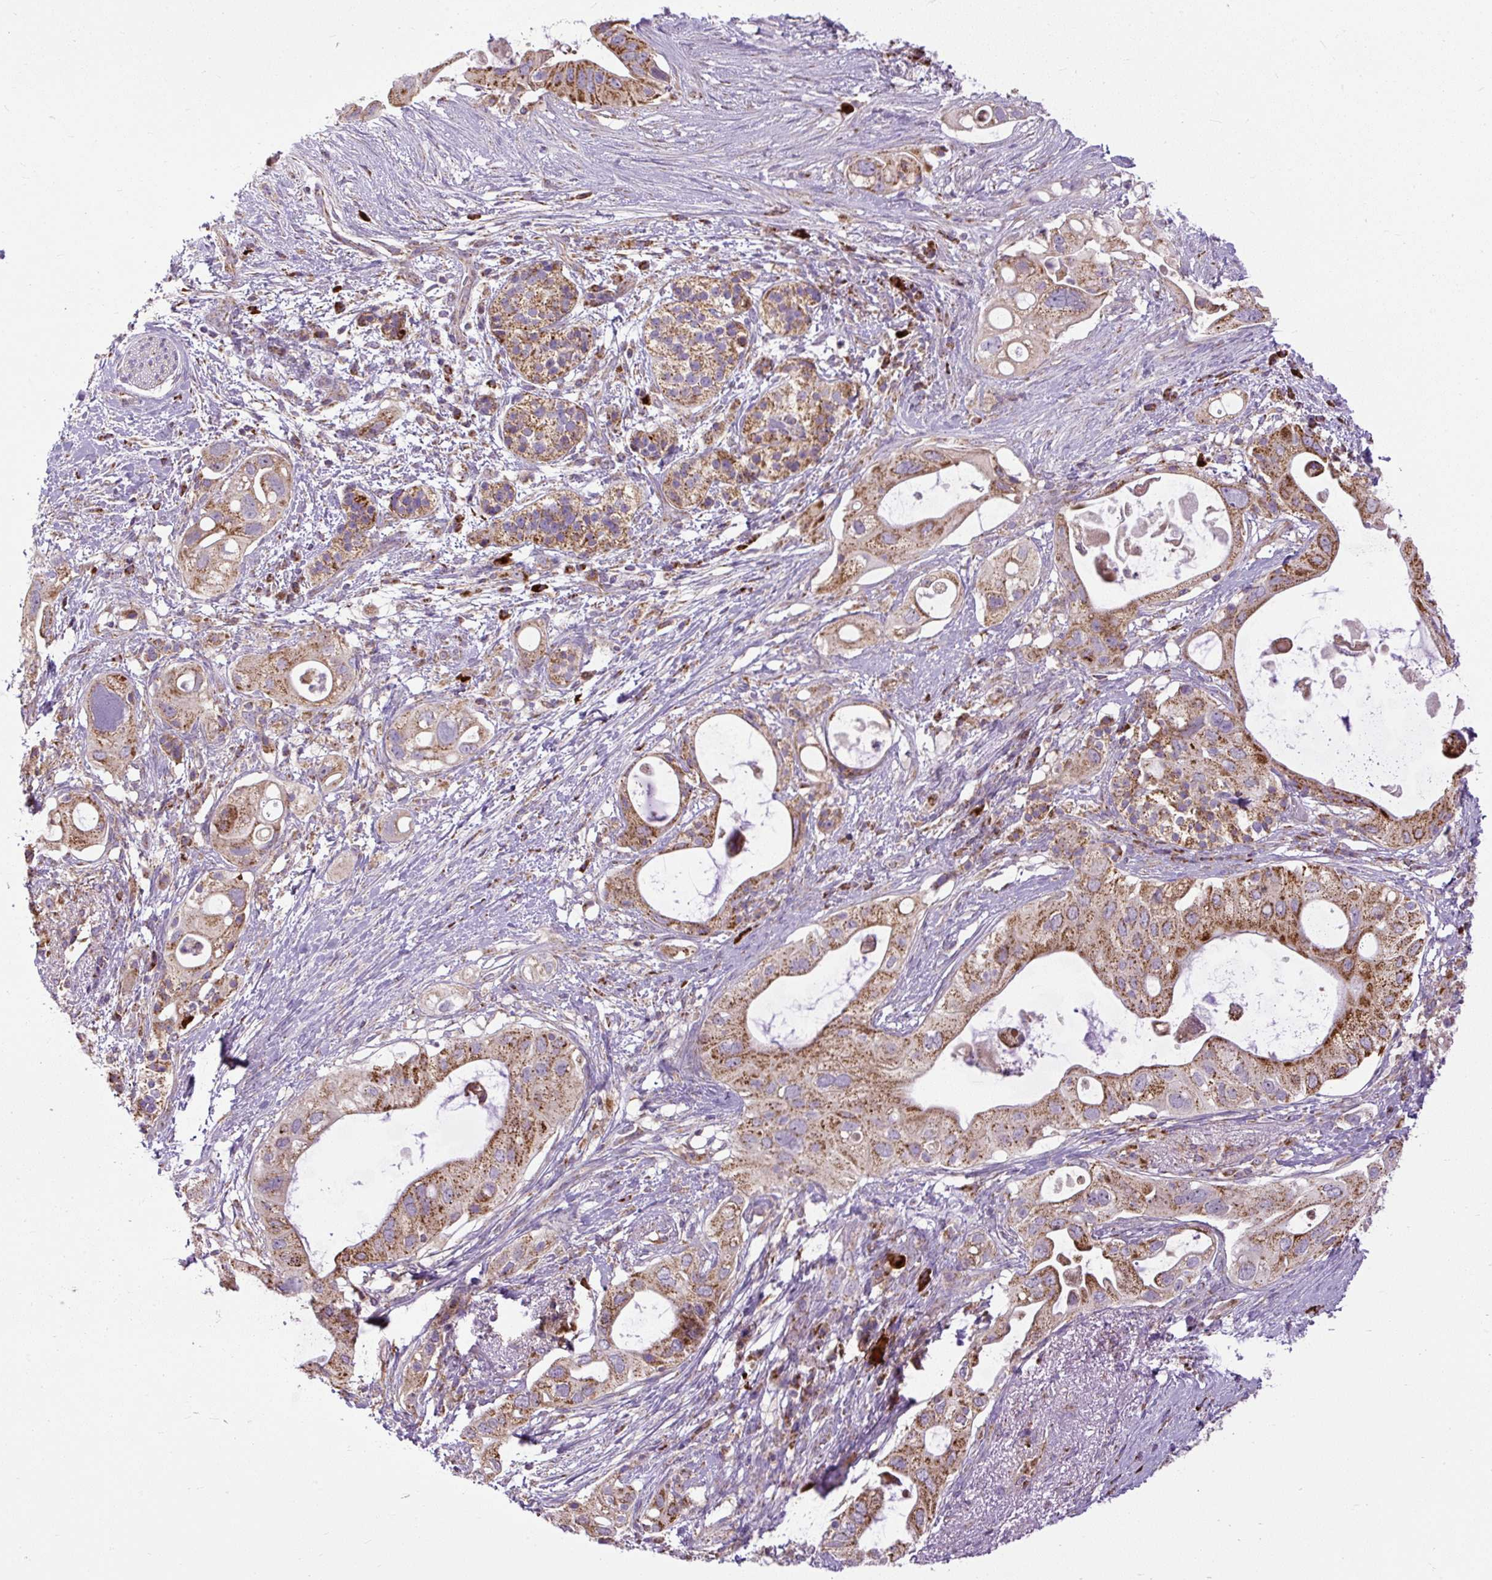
{"staining": {"intensity": "strong", "quantity": "25%-75%", "location": "cytoplasmic/membranous"}, "tissue": "pancreatic cancer", "cell_type": "Tumor cells", "image_type": "cancer", "snomed": [{"axis": "morphology", "description": "Adenocarcinoma, NOS"}, {"axis": "topography", "description": "Pancreas"}], "caption": "An IHC photomicrograph of tumor tissue is shown. Protein staining in brown labels strong cytoplasmic/membranous positivity in pancreatic cancer within tumor cells.", "gene": "TM2D3", "patient": {"sex": "female", "age": 72}}